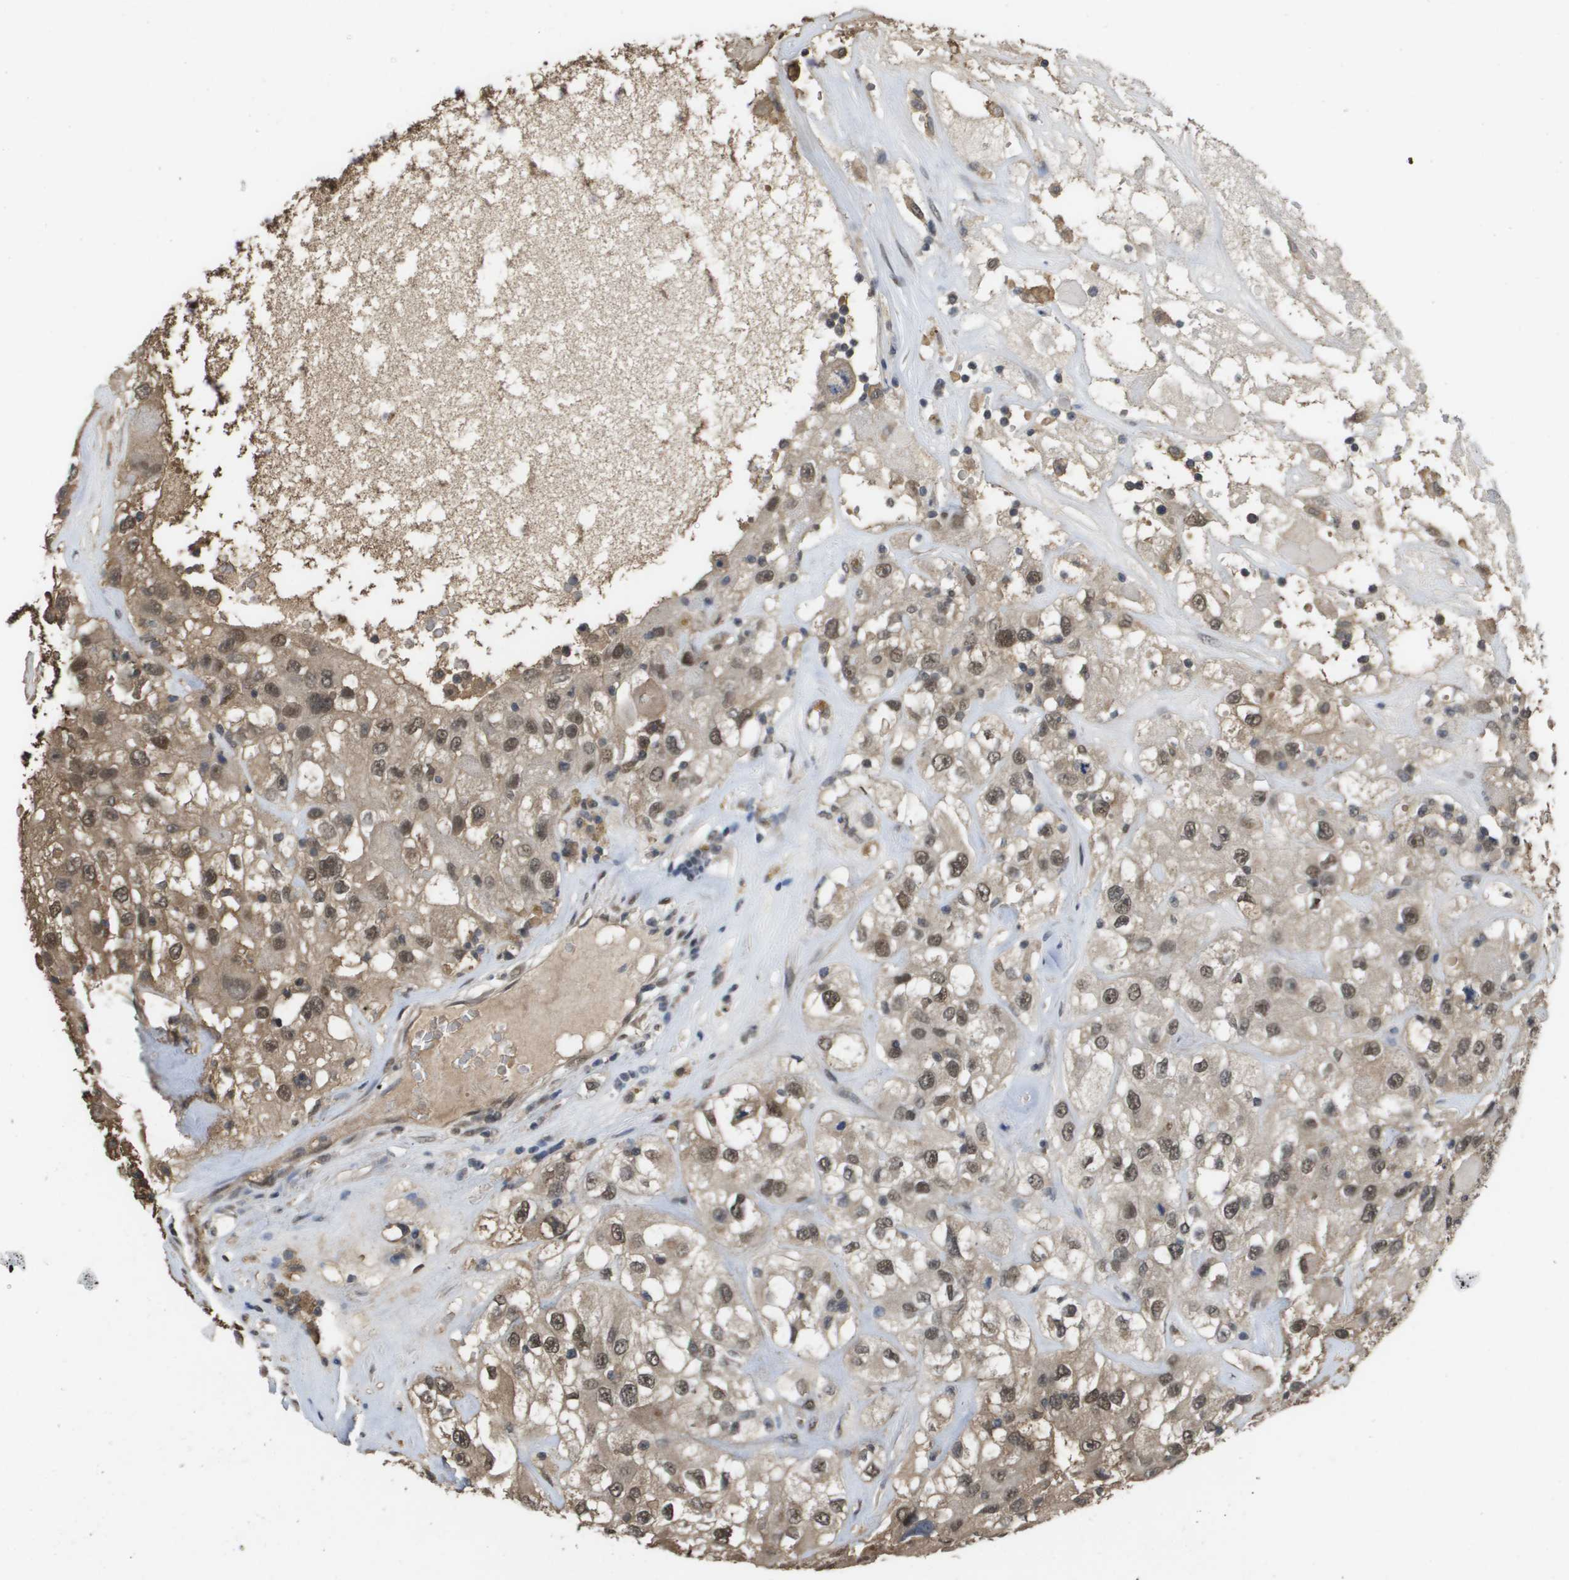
{"staining": {"intensity": "moderate", "quantity": ">75%", "location": "cytoplasmic/membranous,nuclear"}, "tissue": "renal cancer", "cell_type": "Tumor cells", "image_type": "cancer", "snomed": [{"axis": "morphology", "description": "Adenocarcinoma, NOS"}, {"axis": "topography", "description": "Kidney"}], "caption": "Adenocarcinoma (renal) tissue displays moderate cytoplasmic/membranous and nuclear expression in approximately >75% of tumor cells, visualized by immunohistochemistry. Nuclei are stained in blue.", "gene": "AMBRA1", "patient": {"sex": "female", "age": 52}}